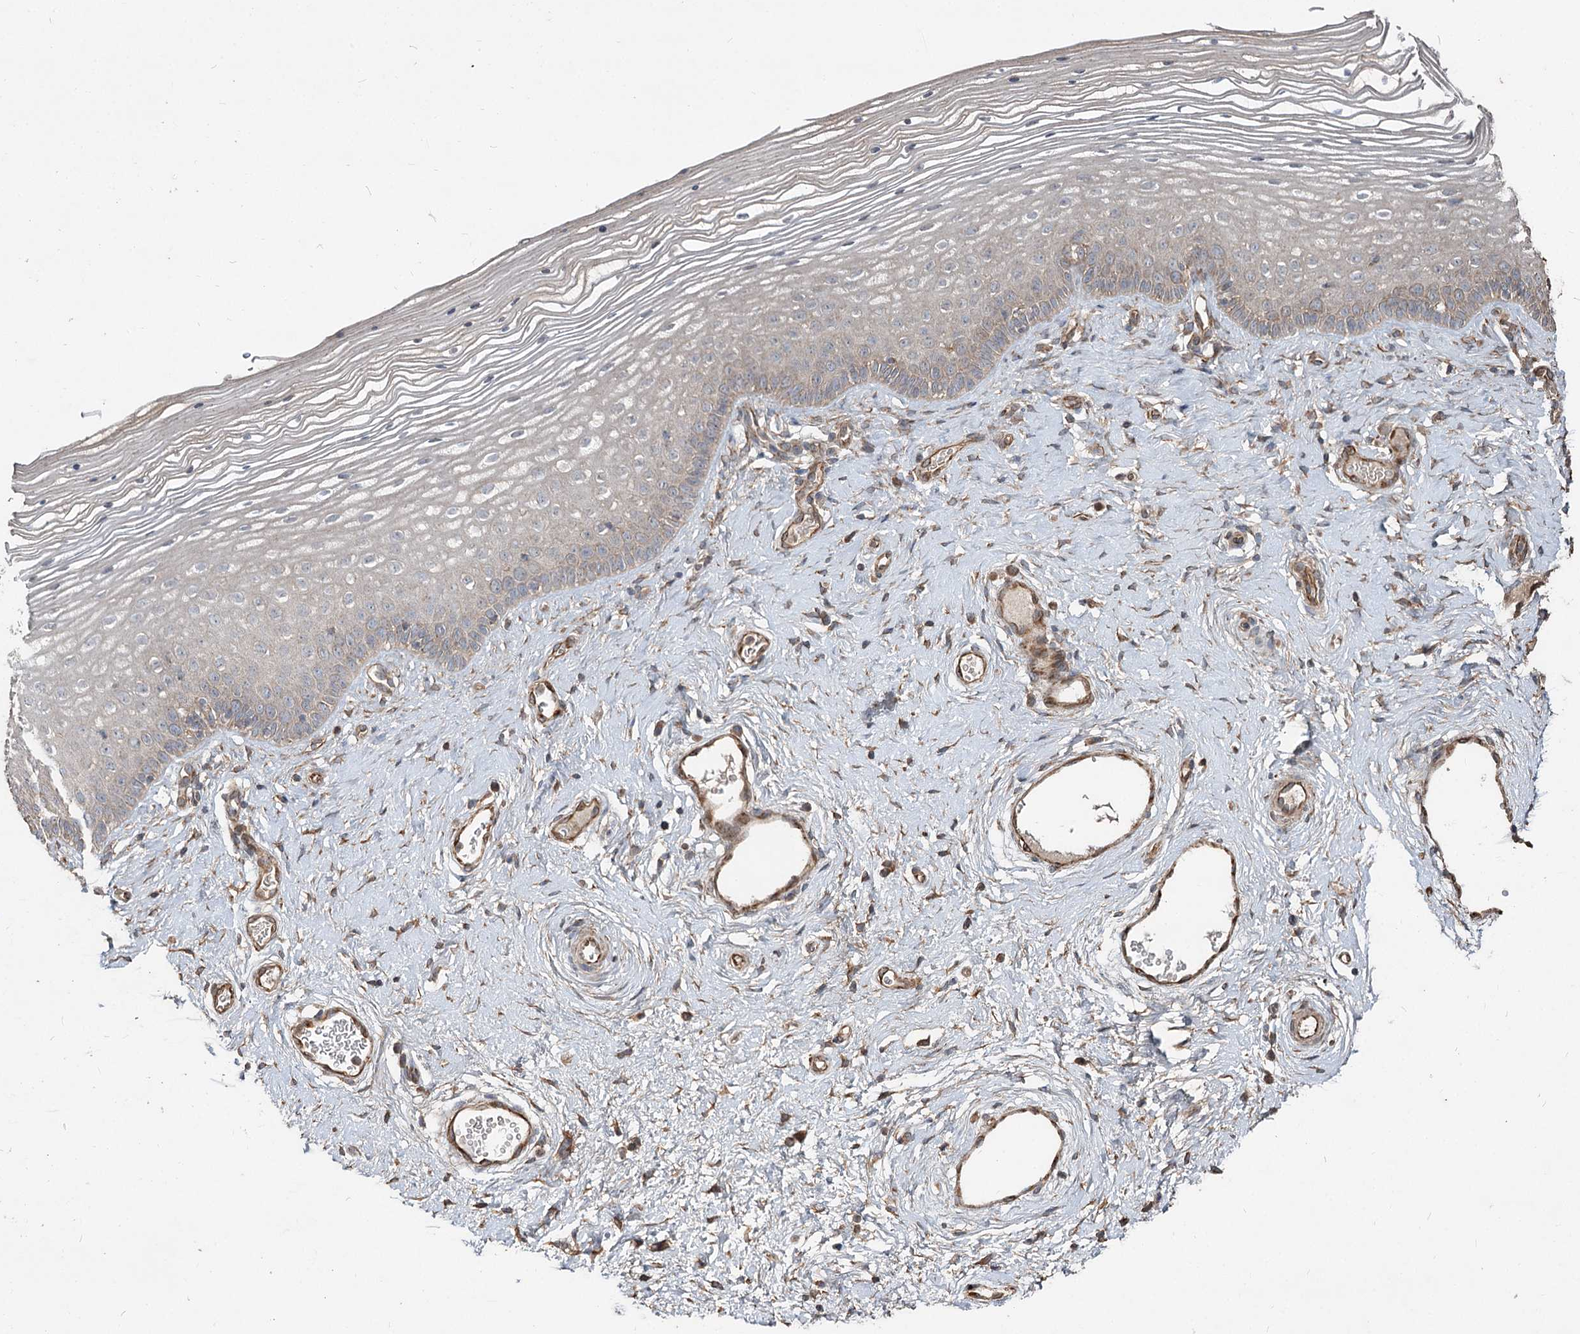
{"staining": {"intensity": "weak", "quantity": "25%-75%", "location": "cytoplasmic/membranous"}, "tissue": "vagina", "cell_type": "Squamous epithelial cells", "image_type": "normal", "snomed": [{"axis": "morphology", "description": "Normal tissue, NOS"}, {"axis": "topography", "description": "Vagina"}], "caption": "Brown immunohistochemical staining in normal vagina displays weak cytoplasmic/membranous expression in approximately 25%-75% of squamous epithelial cells.", "gene": "SPART", "patient": {"sex": "female", "age": 46}}